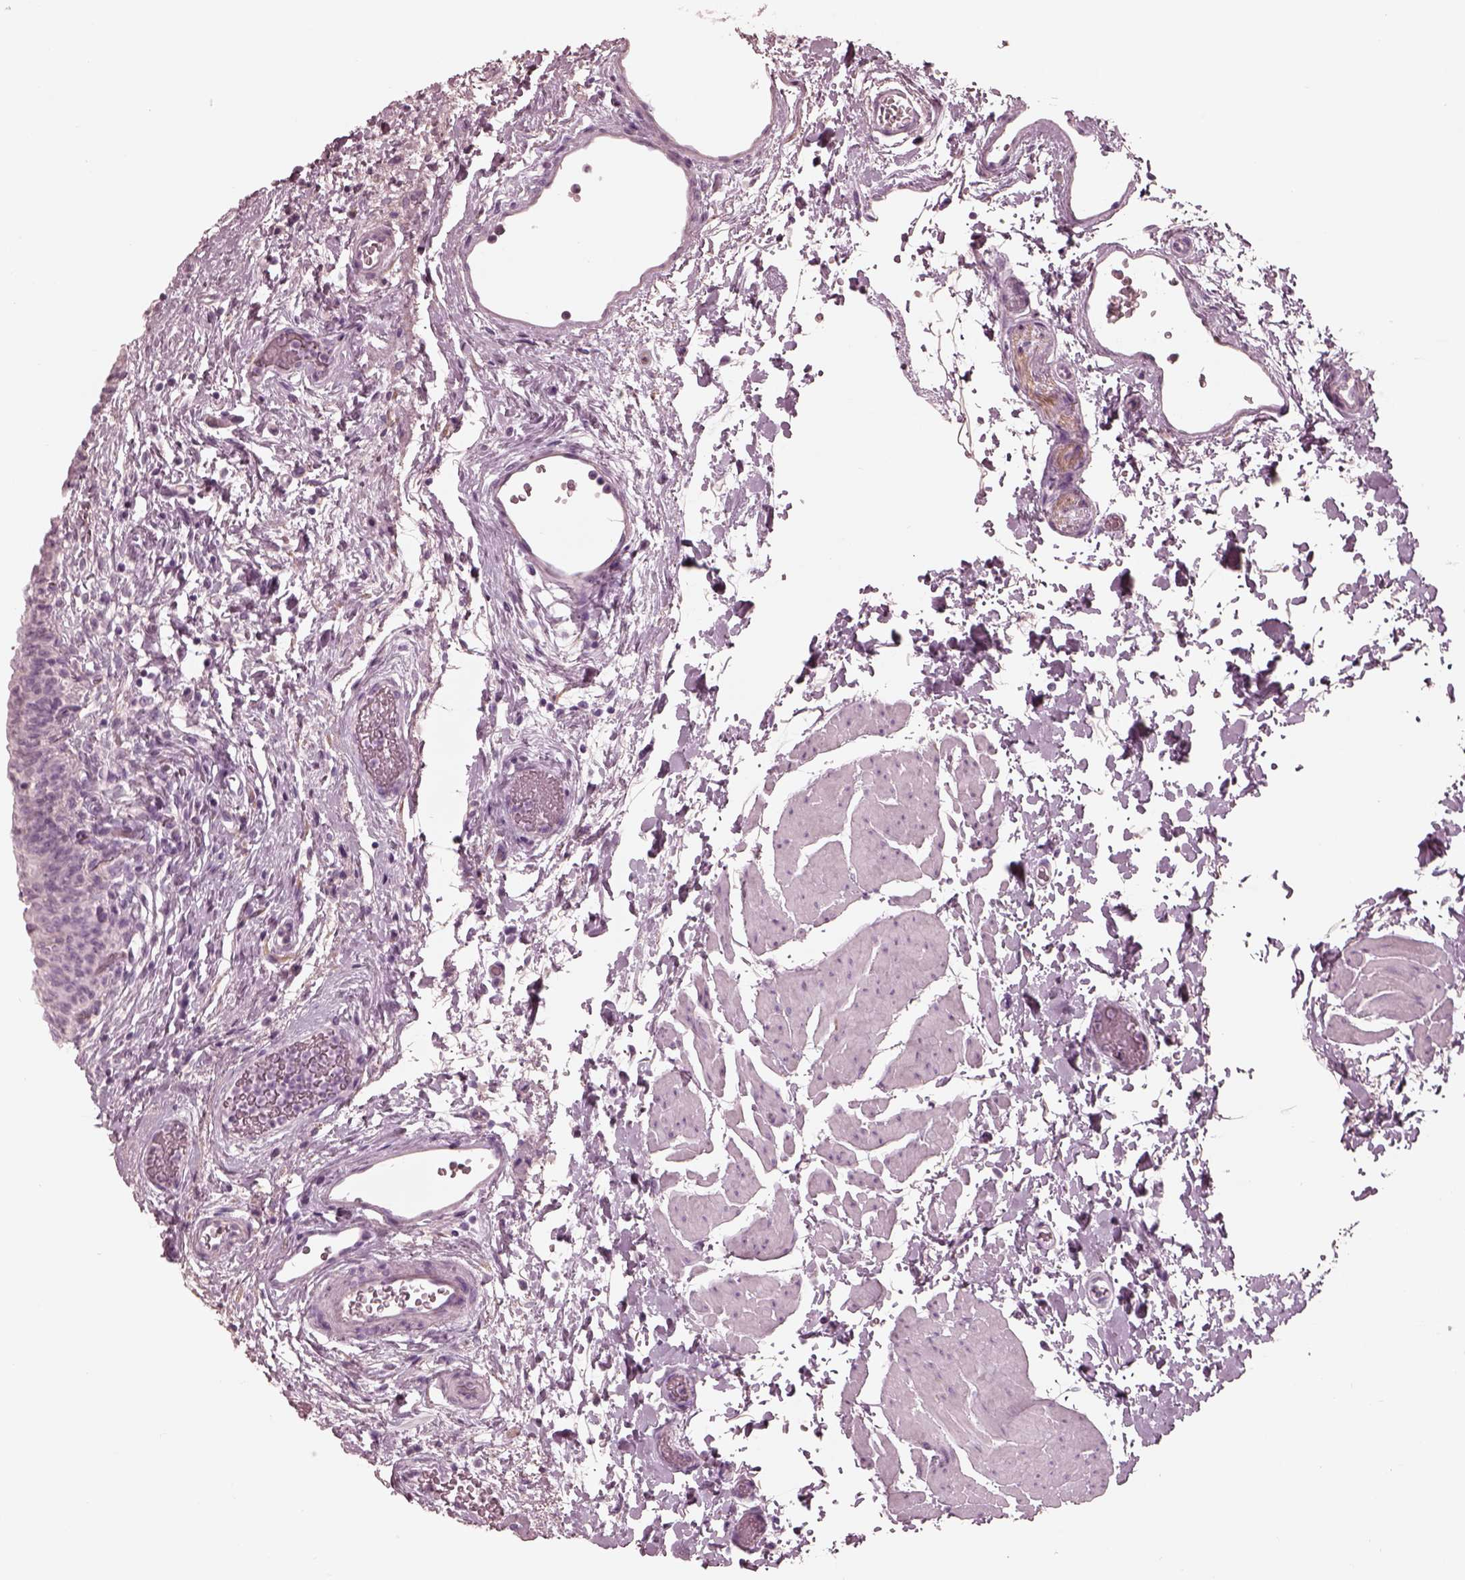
{"staining": {"intensity": "negative", "quantity": "none", "location": "none"}, "tissue": "urinary bladder", "cell_type": "Urothelial cells", "image_type": "normal", "snomed": [{"axis": "morphology", "description": "Normal tissue, NOS"}, {"axis": "topography", "description": "Urinary bladder"}], "caption": "Immunohistochemical staining of benign human urinary bladder shows no significant positivity in urothelial cells.", "gene": "CADM2", "patient": {"sex": "male", "age": 56}}